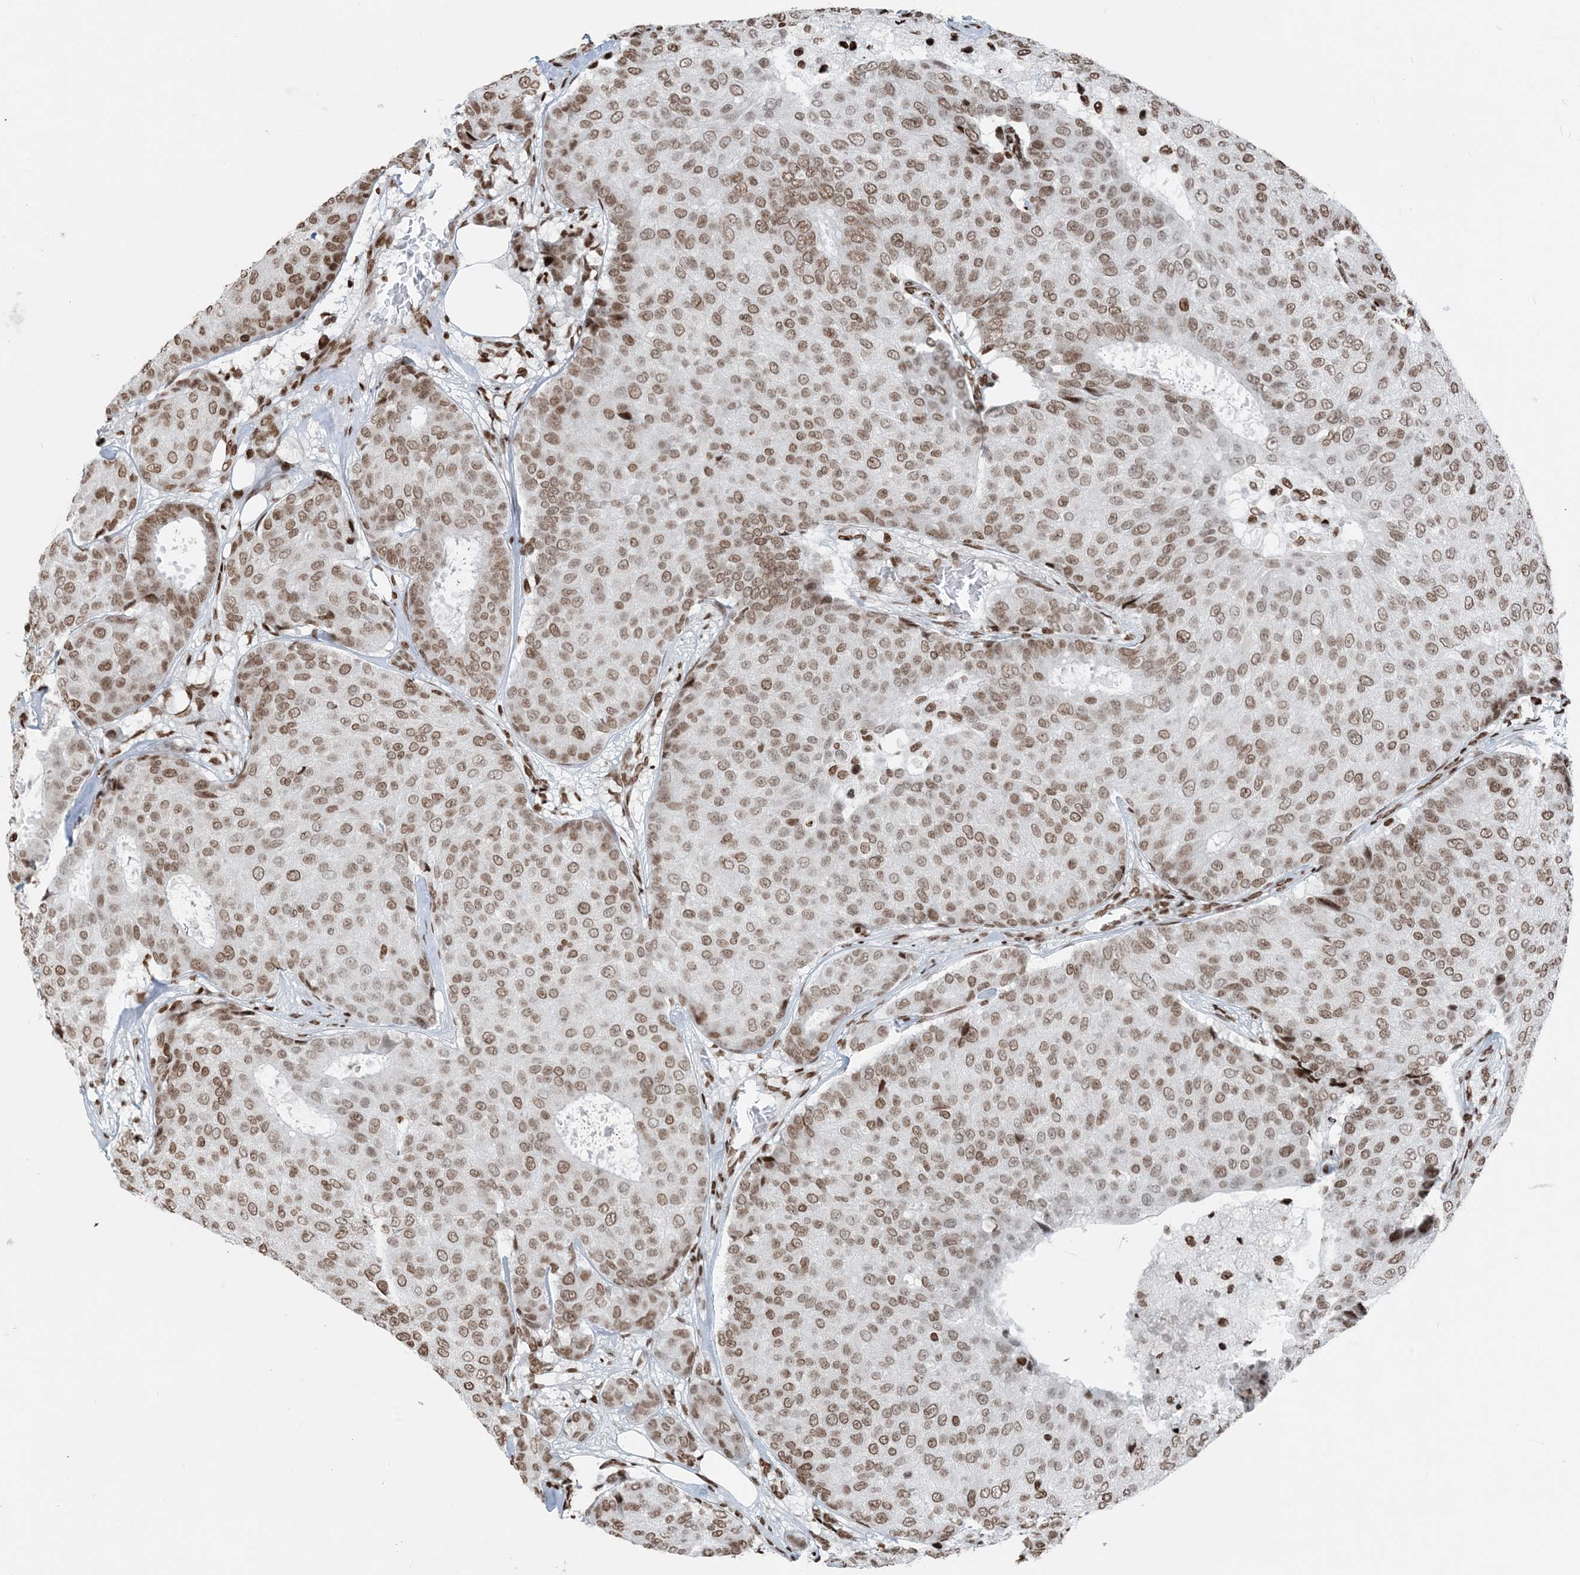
{"staining": {"intensity": "moderate", "quantity": ">75%", "location": "nuclear"}, "tissue": "breast cancer", "cell_type": "Tumor cells", "image_type": "cancer", "snomed": [{"axis": "morphology", "description": "Duct carcinoma"}, {"axis": "topography", "description": "Breast"}], "caption": "The photomicrograph exhibits a brown stain indicating the presence of a protein in the nuclear of tumor cells in breast cancer (intraductal carcinoma).", "gene": "H3-3B", "patient": {"sex": "female", "age": 75}}